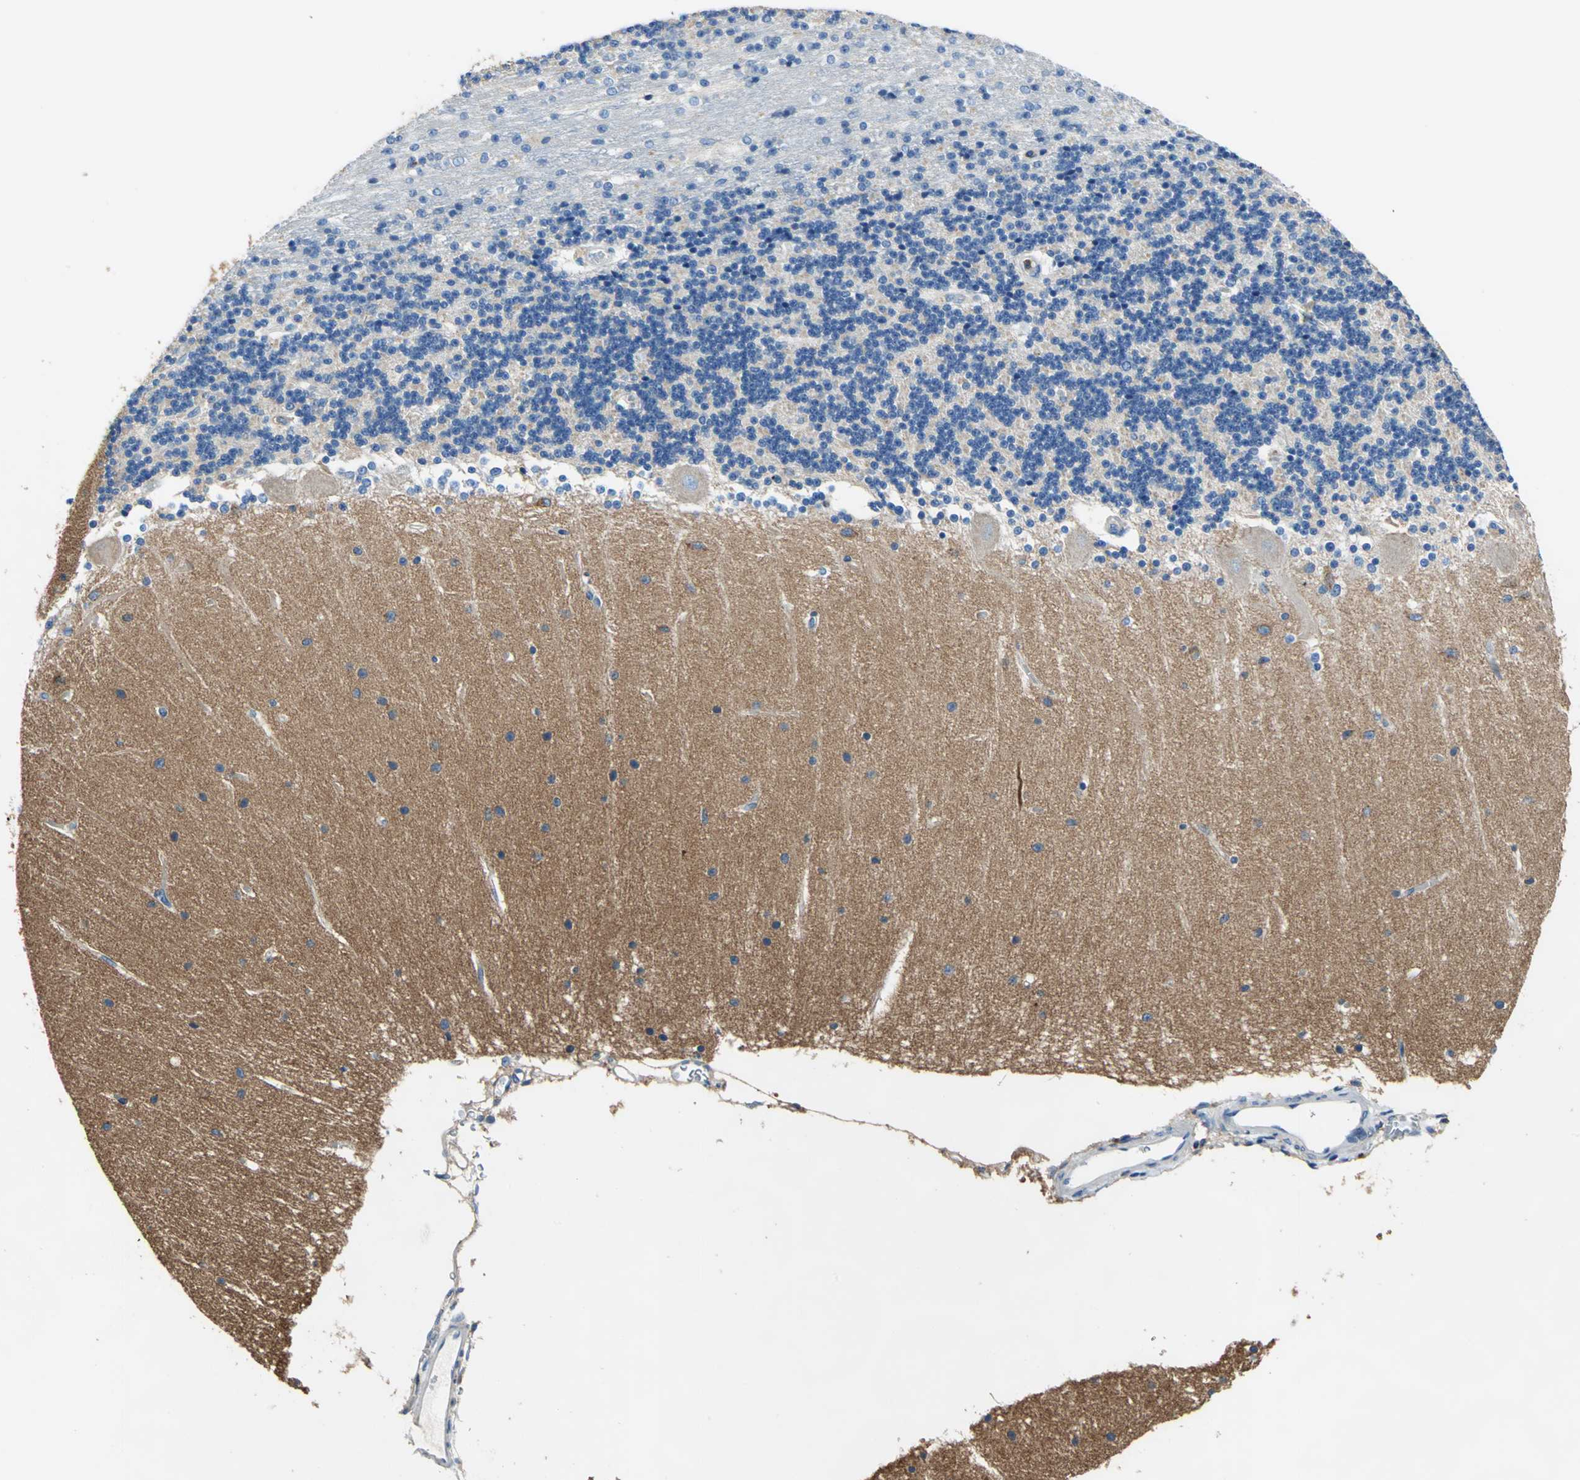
{"staining": {"intensity": "negative", "quantity": "none", "location": "none"}, "tissue": "cerebellum", "cell_type": "Cells in granular layer", "image_type": "normal", "snomed": [{"axis": "morphology", "description": "Normal tissue, NOS"}, {"axis": "topography", "description": "Cerebellum"}], "caption": "Immunohistochemistry (IHC) histopathology image of normal cerebellum: cerebellum stained with DAB reveals no significant protein staining in cells in granular layer.", "gene": "SEPTIN11", "patient": {"sex": "female", "age": 54}}